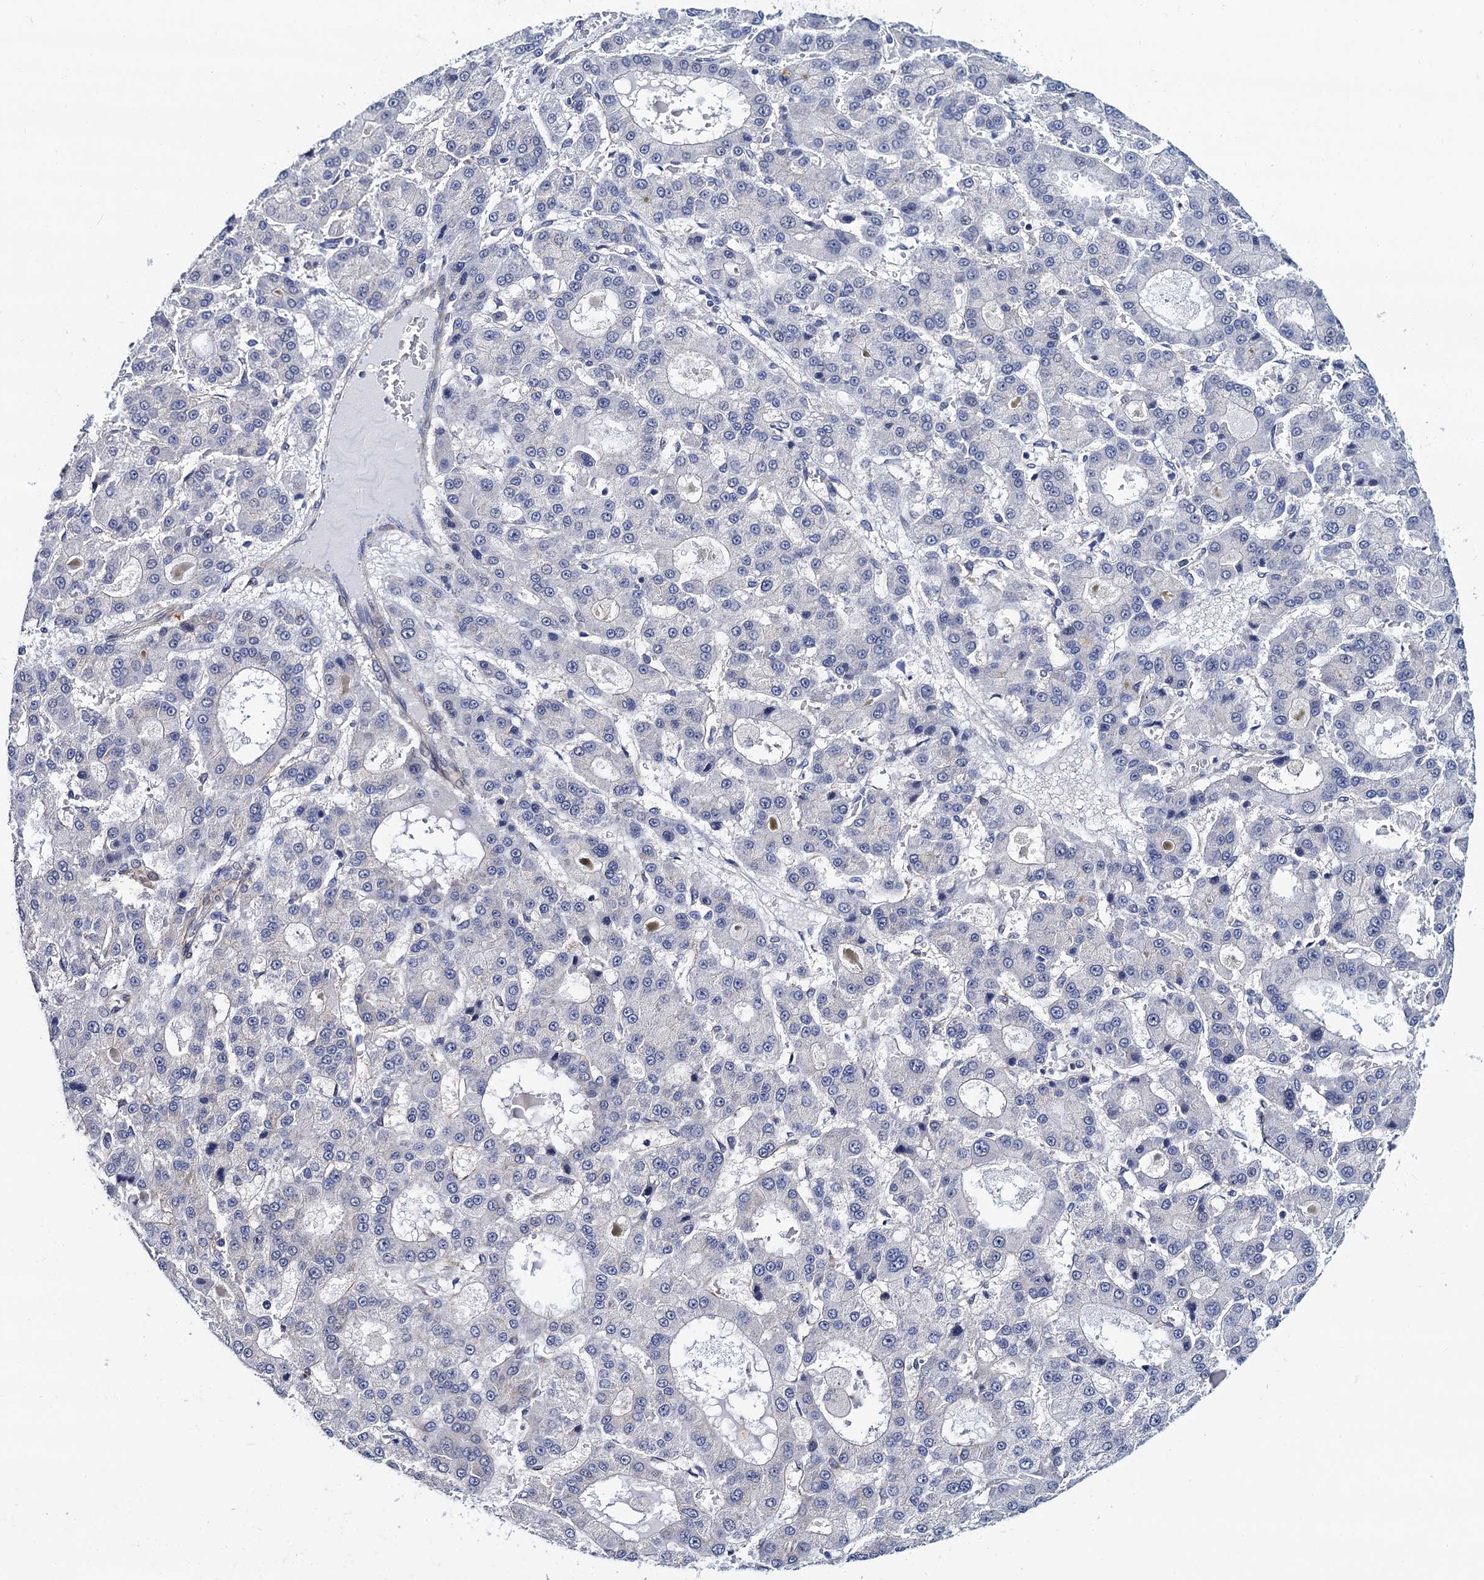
{"staining": {"intensity": "negative", "quantity": "none", "location": "none"}, "tissue": "liver cancer", "cell_type": "Tumor cells", "image_type": "cancer", "snomed": [{"axis": "morphology", "description": "Carcinoma, Hepatocellular, NOS"}, {"axis": "topography", "description": "Liver"}], "caption": "Immunohistochemistry photomicrograph of neoplastic tissue: human liver cancer stained with DAB exhibits no significant protein staining in tumor cells.", "gene": "ZDHHC18", "patient": {"sex": "male", "age": 70}}